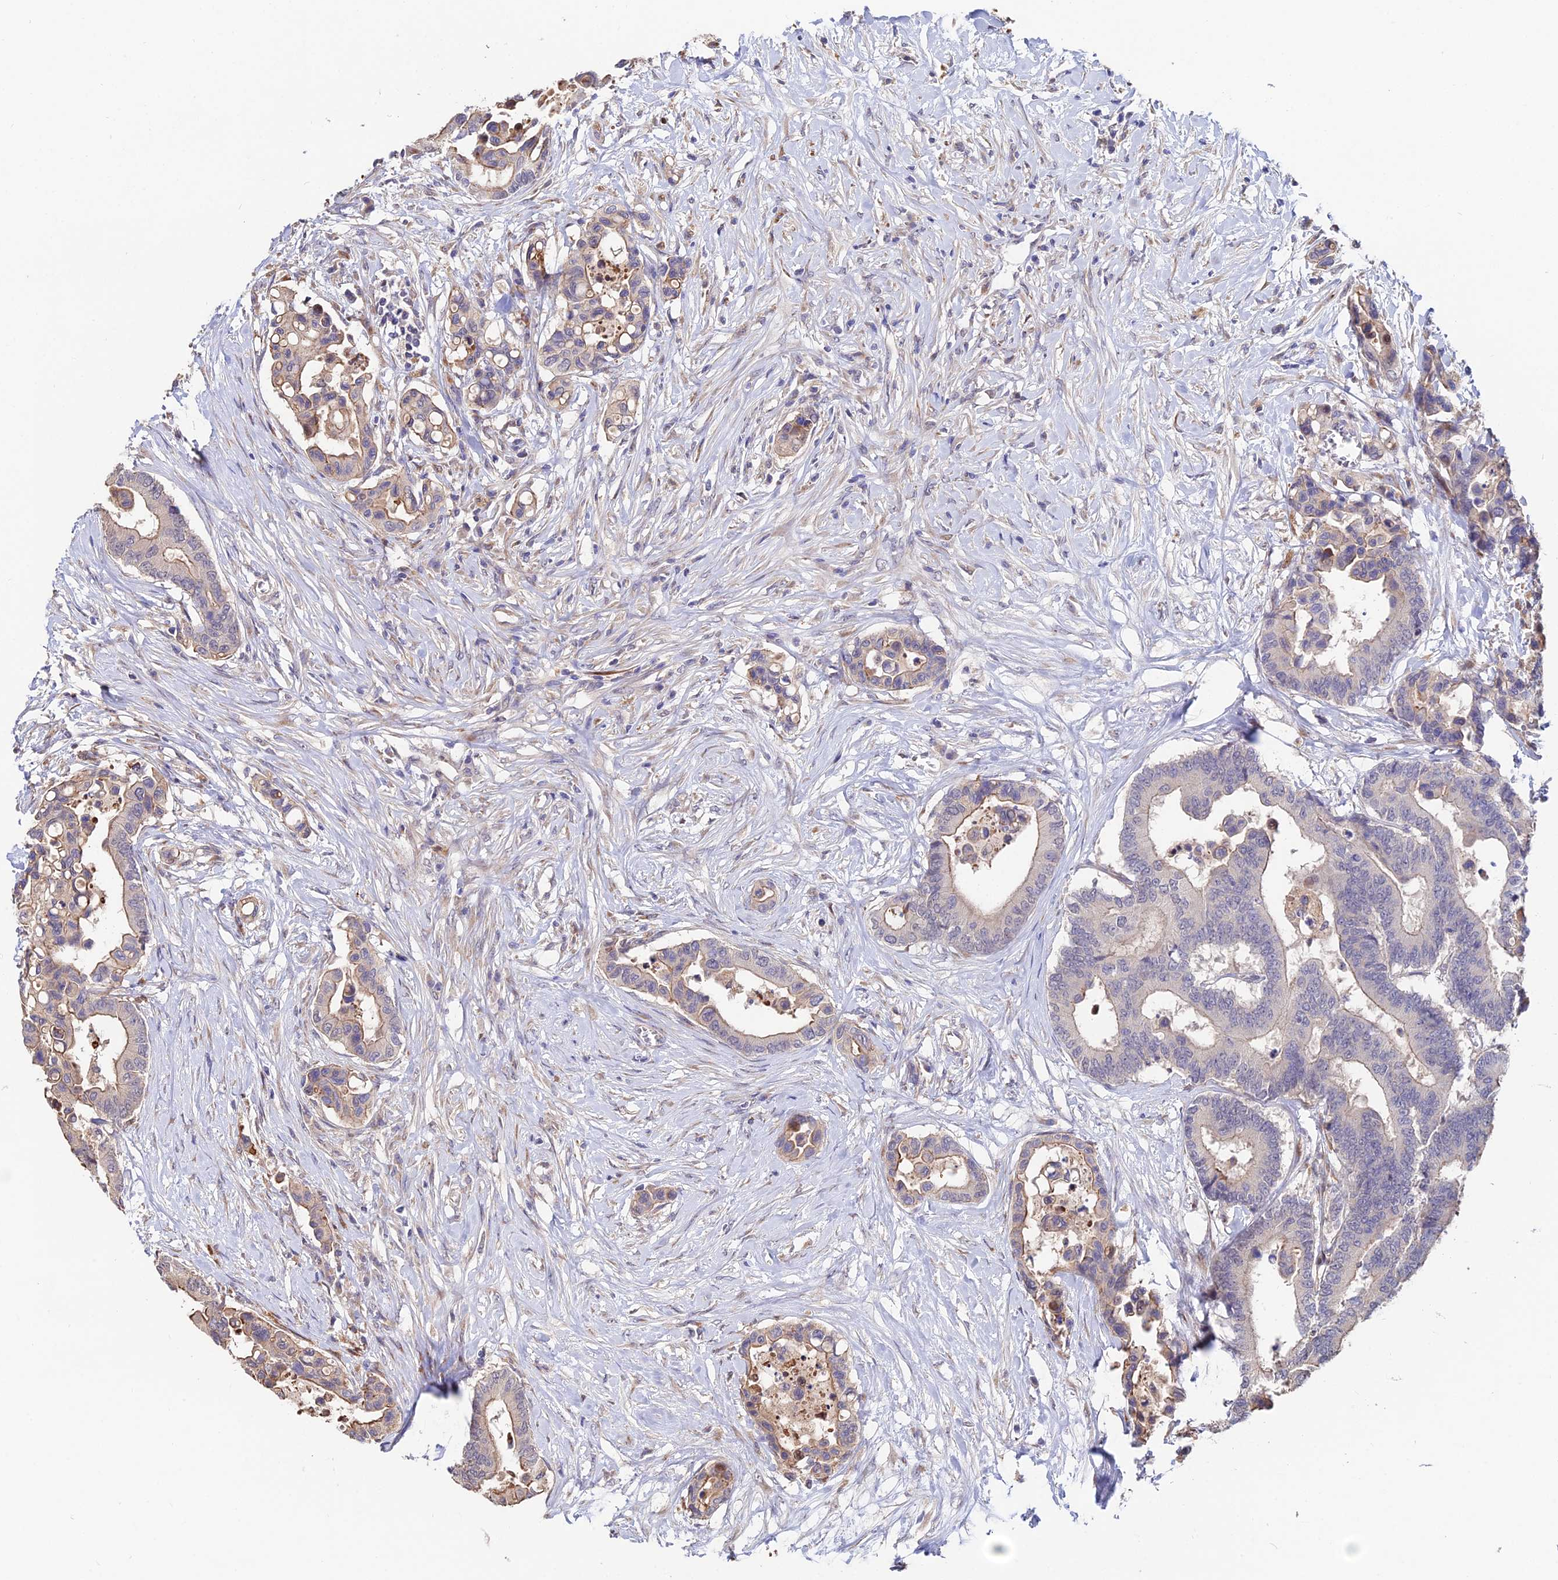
{"staining": {"intensity": "weak", "quantity": "25%-75%", "location": "cytoplasmic/membranous"}, "tissue": "colorectal cancer", "cell_type": "Tumor cells", "image_type": "cancer", "snomed": [{"axis": "morphology", "description": "Normal tissue, NOS"}, {"axis": "morphology", "description": "Adenocarcinoma, NOS"}, {"axis": "topography", "description": "Colon"}], "caption": "Protein expression analysis of colorectal adenocarcinoma exhibits weak cytoplasmic/membranous staining in approximately 25%-75% of tumor cells.", "gene": "ACTR5", "patient": {"sex": "male", "age": 82}}